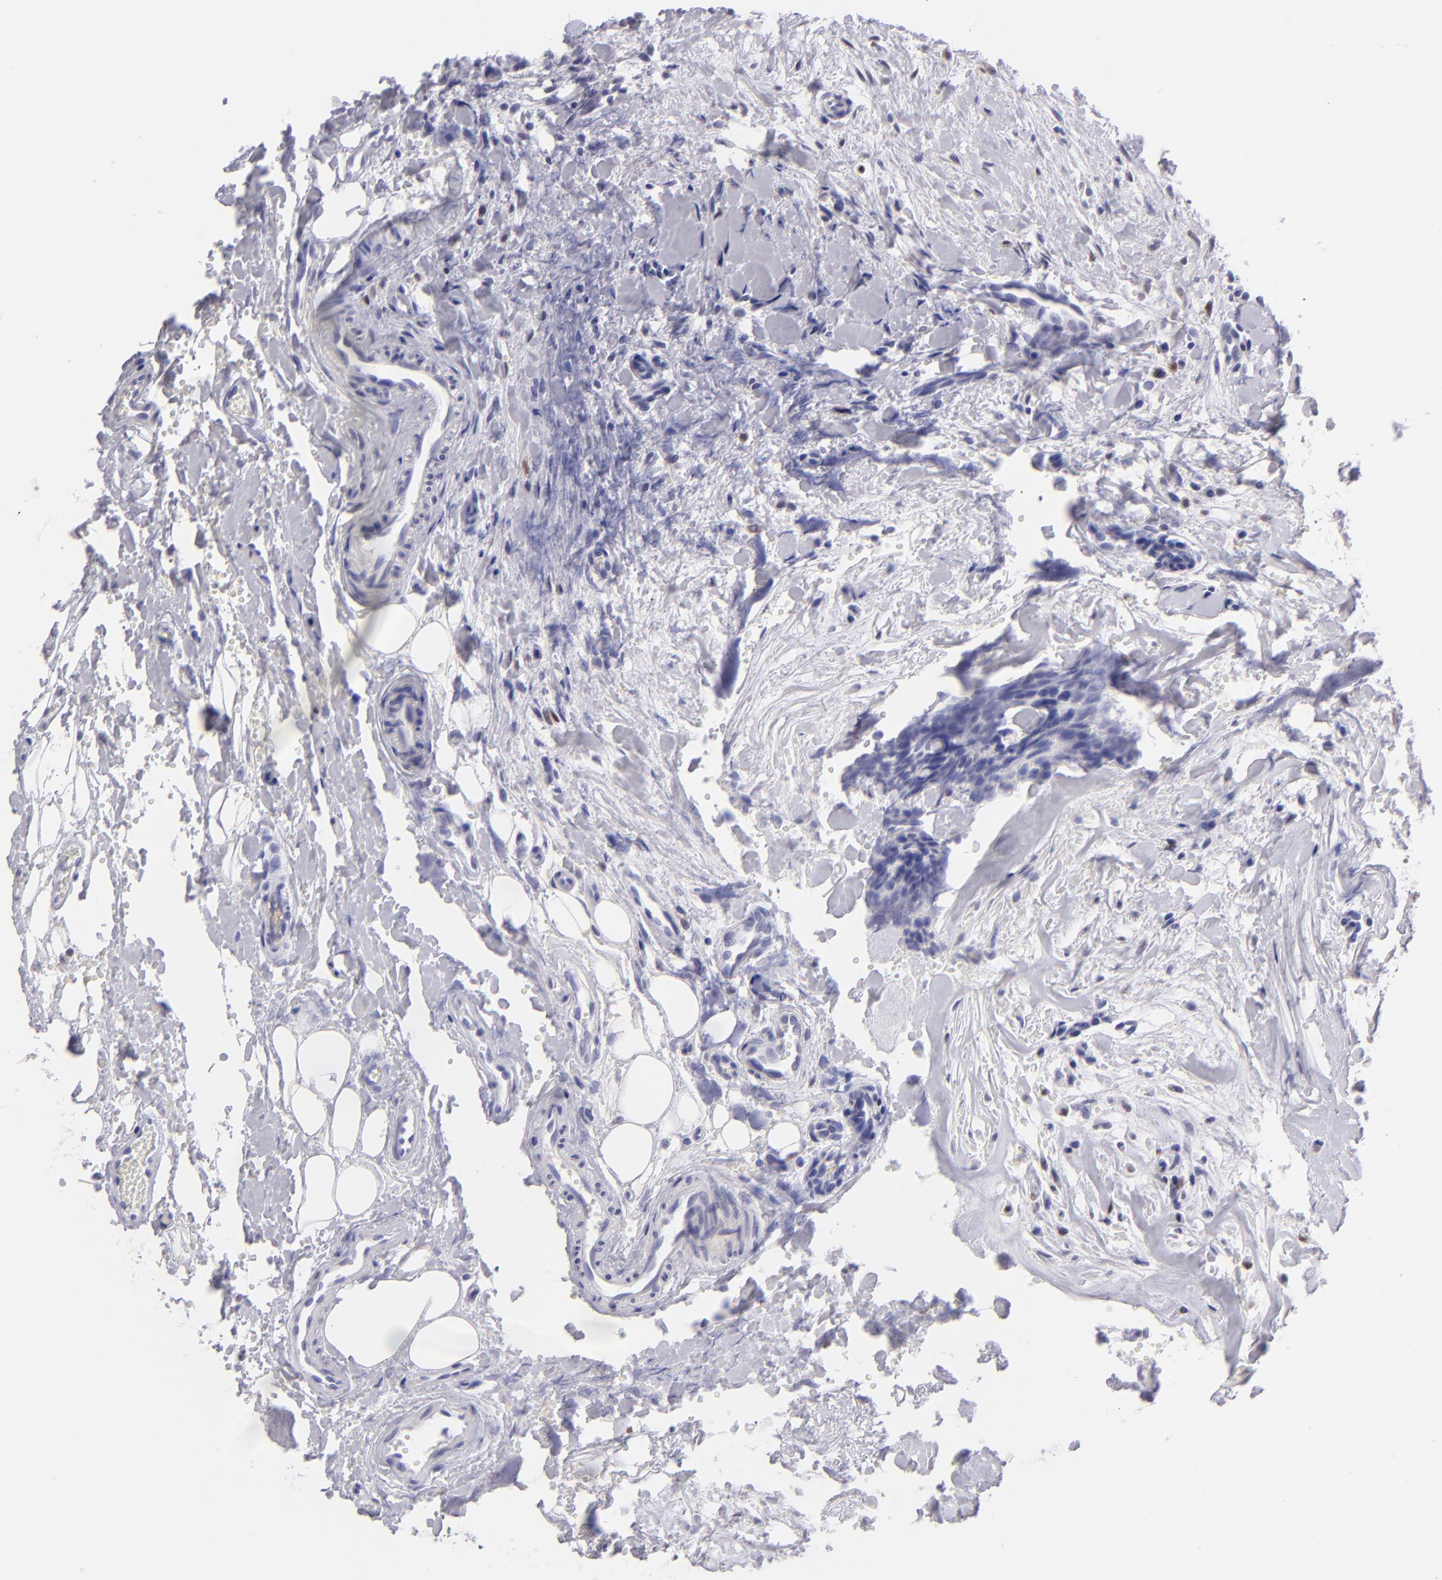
{"staining": {"intensity": "negative", "quantity": "none", "location": "none"}, "tissue": "head and neck cancer", "cell_type": "Tumor cells", "image_type": "cancer", "snomed": [{"axis": "morphology", "description": "Squamous cell carcinoma, NOS"}, {"axis": "topography", "description": "Salivary gland"}, {"axis": "topography", "description": "Head-Neck"}], "caption": "High magnification brightfield microscopy of head and neck squamous cell carcinoma stained with DAB (3,3'-diaminobenzidine) (brown) and counterstained with hematoxylin (blue): tumor cells show no significant expression. (DAB immunohistochemistry with hematoxylin counter stain).", "gene": "MITF", "patient": {"sex": "male", "age": 70}}